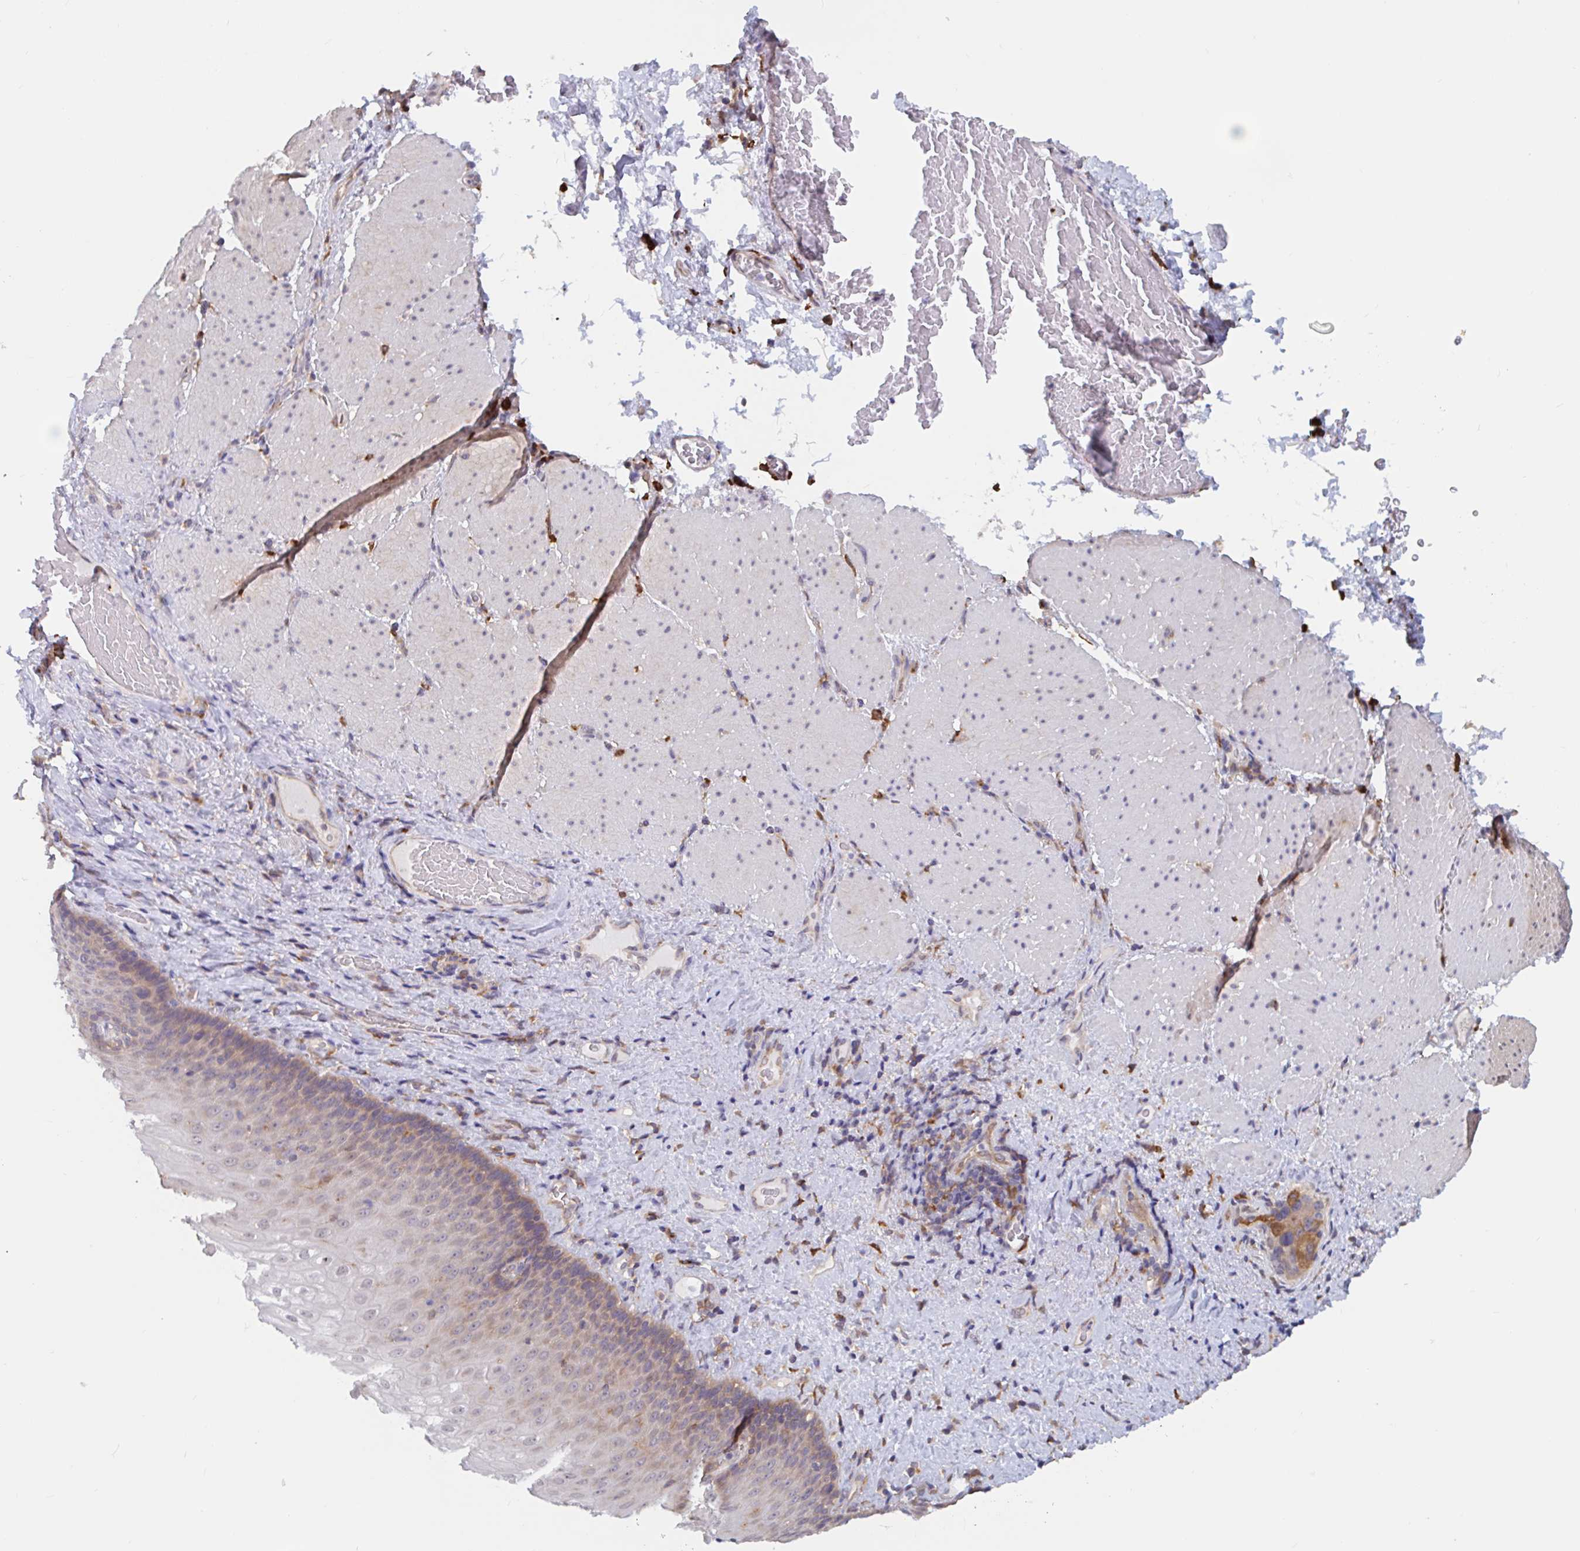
{"staining": {"intensity": "weak", "quantity": "25%-75%", "location": "cytoplasmic/membranous"}, "tissue": "esophagus", "cell_type": "Squamous epithelial cells", "image_type": "normal", "snomed": [{"axis": "morphology", "description": "Normal tissue, NOS"}, {"axis": "topography", "description": "Esophagus"}], "caption": "Immunohistochemical staining of benign esophagus shows low levels of weak cytoplasmic/membranous expression in about 25%-75% of squamous epithelial cells.", "gene": "SNX8", "patient": {"sex": "male", "age": 62}}